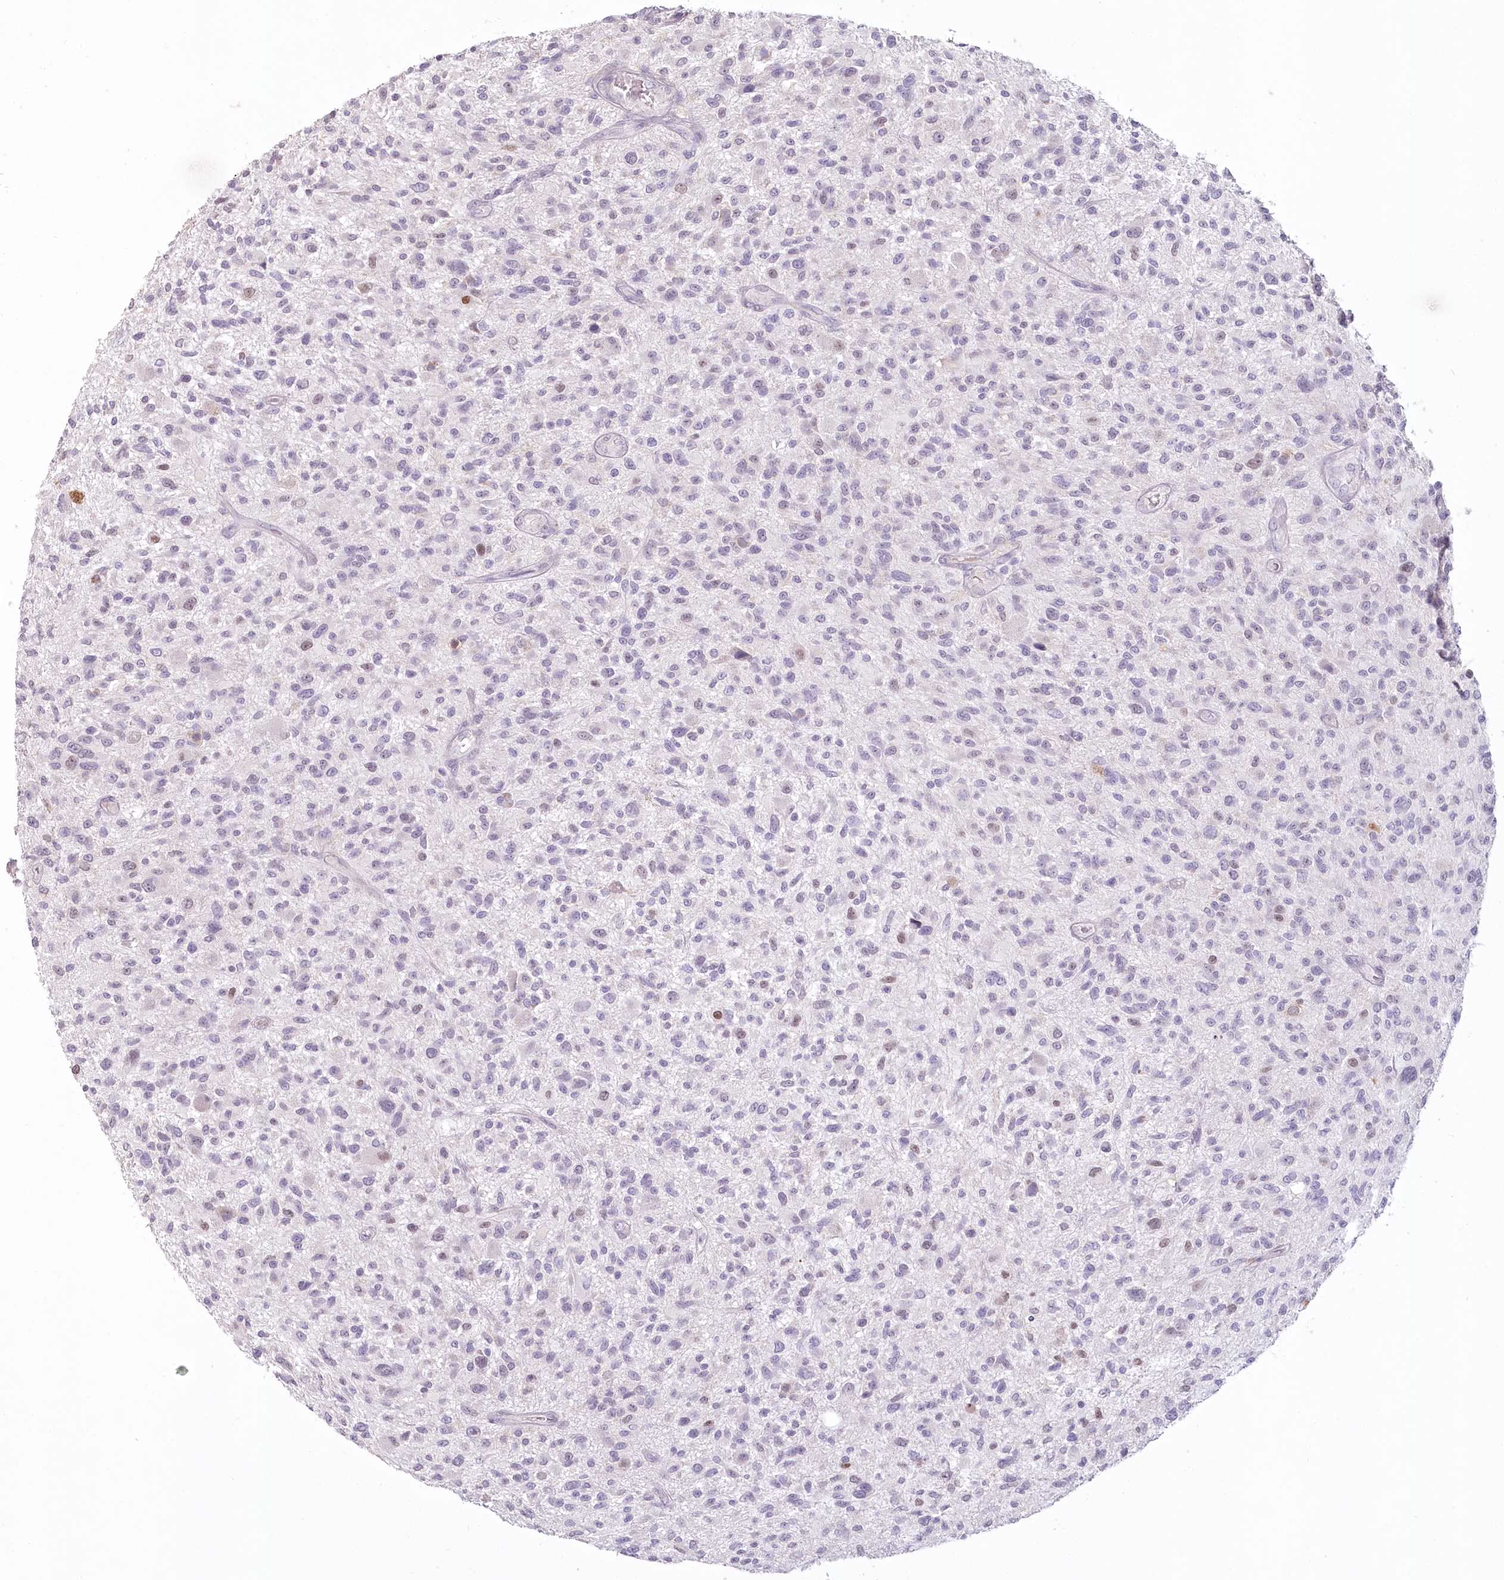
{"staining": {"intensity": "moderate", "quantity": "<25%", "location": "nuclear"}, "tissue": "glioma", "cell_type": "Tumor cells", "image_type": "cancer", "snomed": [{"axis": "morphology", "description": "Glioma, malignant, High grade"}, {"axis": "topography", "description": "Brain"}], "caption": "Protein expression by immunohistochemistry (IHC) exhibits moderate nuclear expression in about <25% of tumor cells in glioma.", "gene": "USP11", "patient": {"sex": "male", "age": 47}}